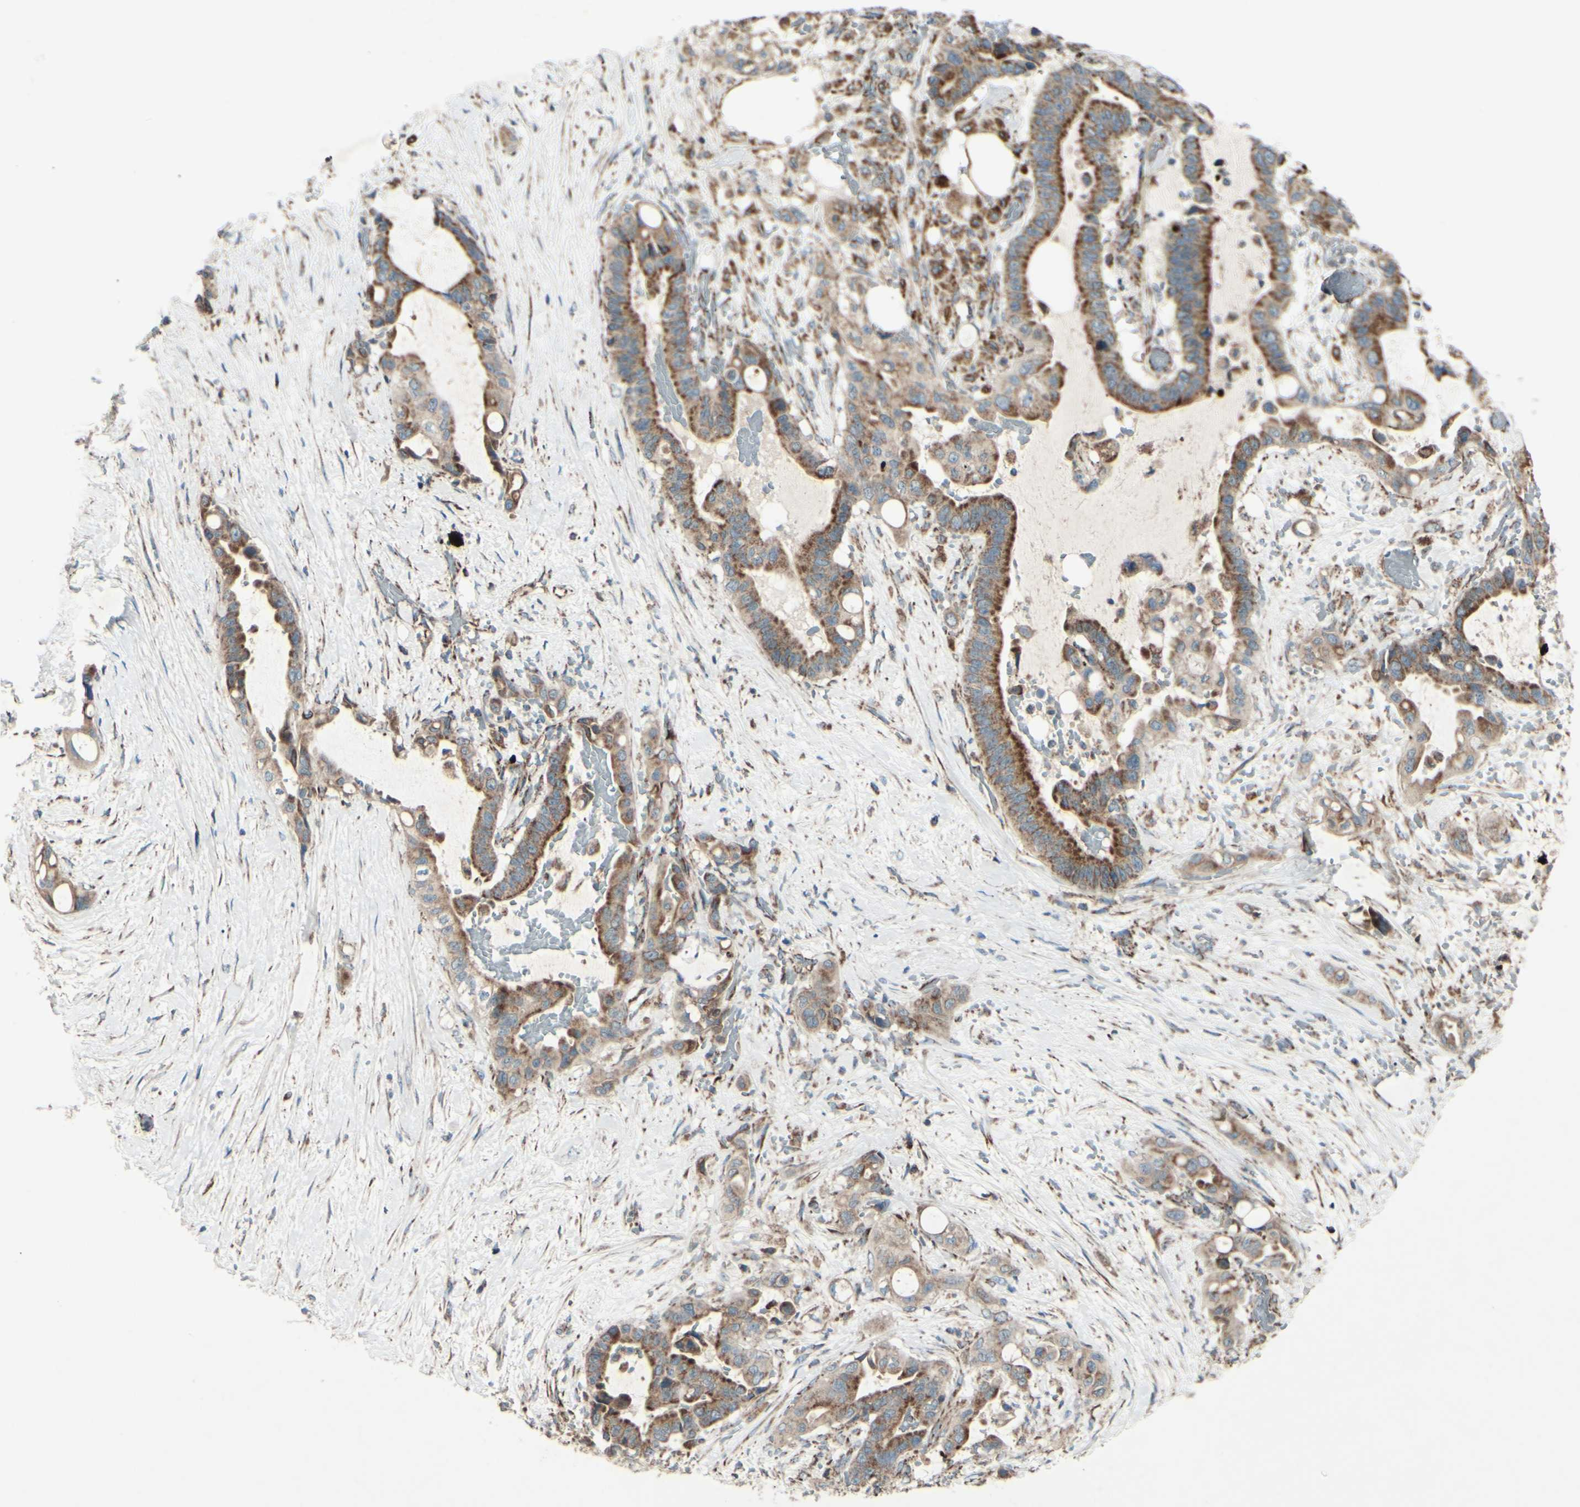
{"staining": {"intensity": "moderate", "quantity": ">75%", "location": "cytoplasmic/membranous"}, "tissue": "liver cancer", "cell_type": "Tumor cells", "image_type": "cancer", "snomed": [{"axis": "morphology", "description": "Cholangiocarcinoma"}, {"axis": "topography", "description": "Liver"}], "caption": "This is an image of immunohistochemistry staining of cholangiocarcinoma (liver), which shows moderate expression in the cytoplasmic/membranous of tumor cells.", "gene": "RHOT1", "patient": {"sex": "female", "age": 61}}